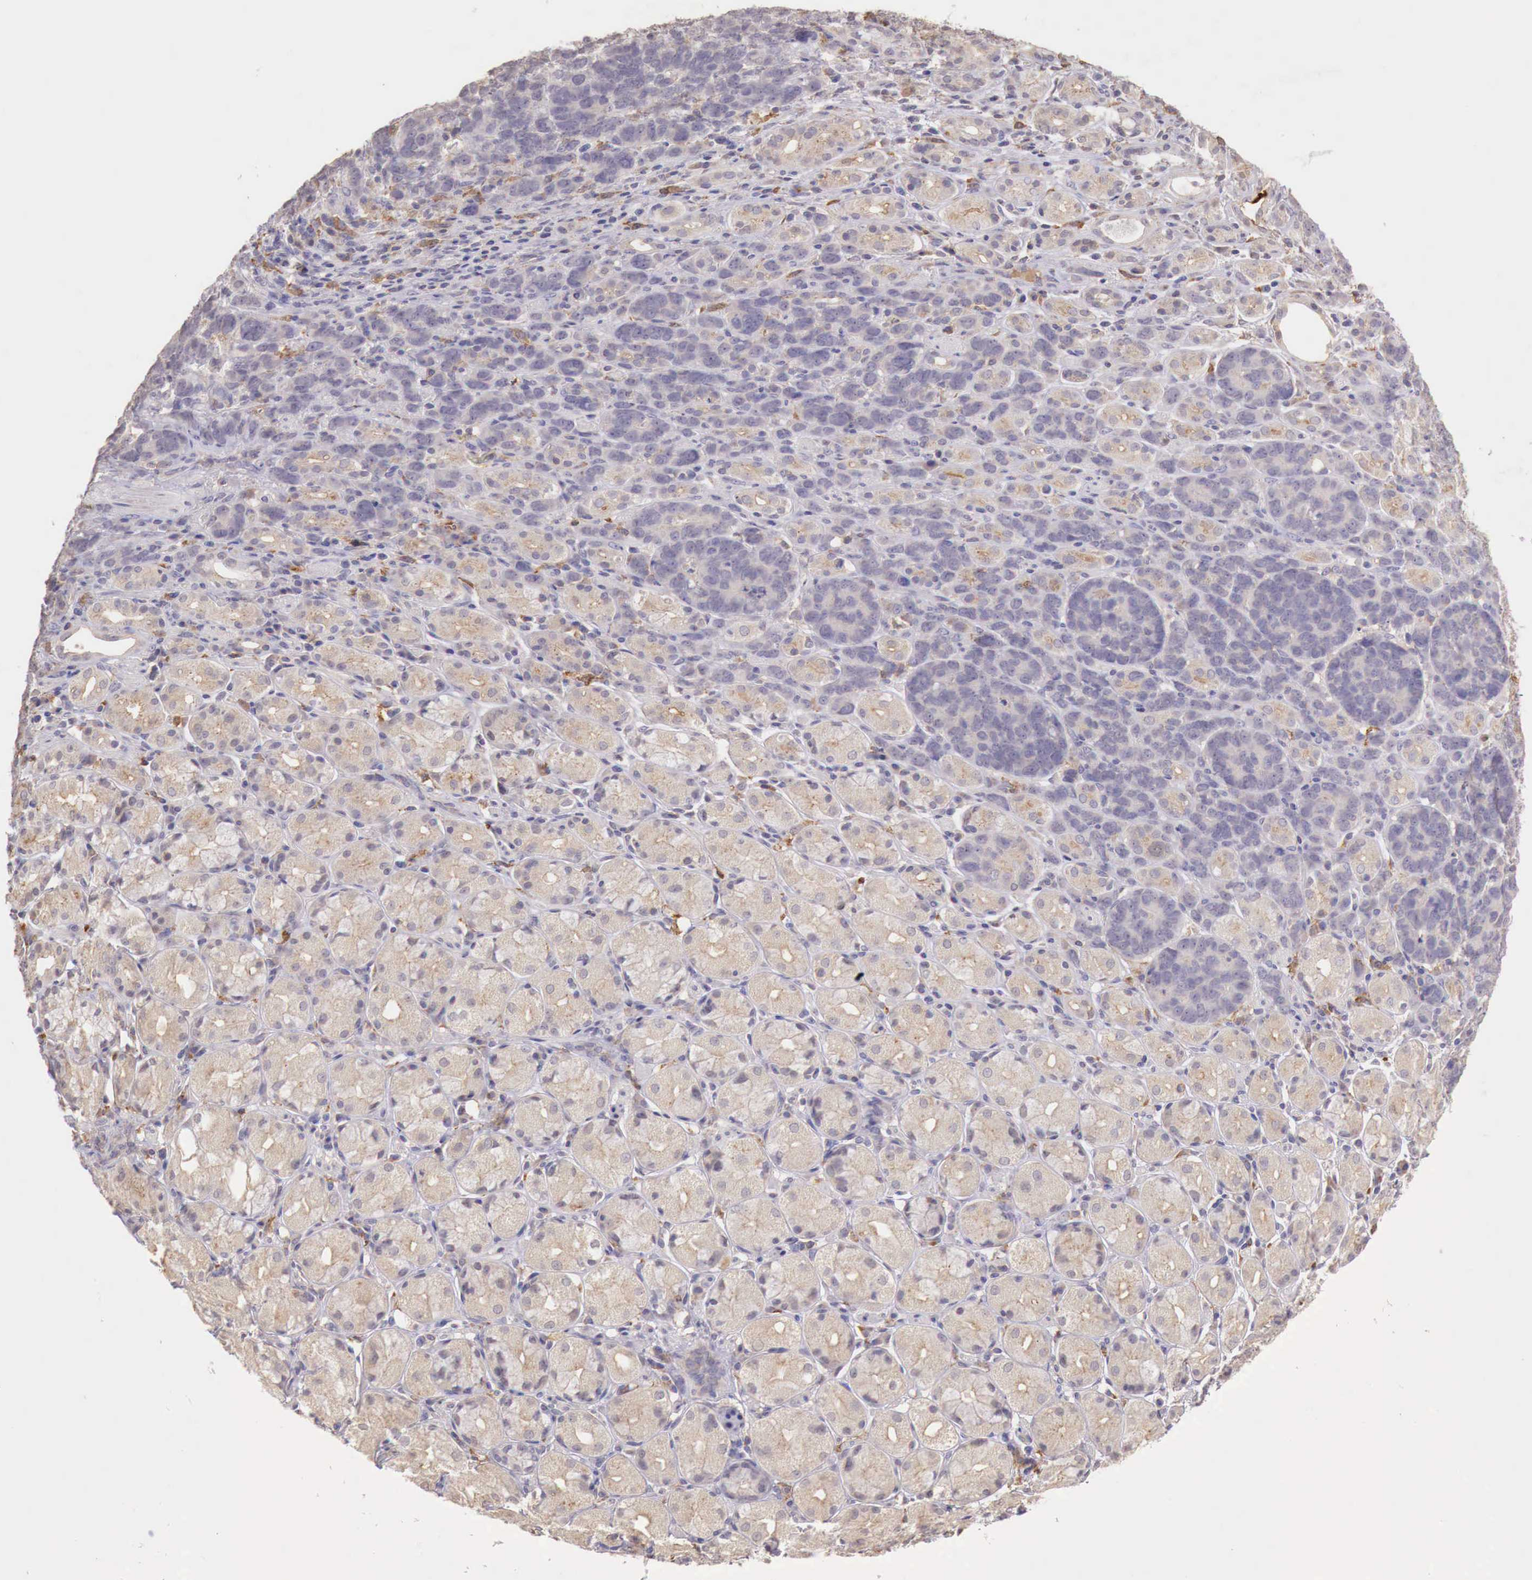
{"staining": {"intensity": "negative", "quantity": "none", "location": "none"}, "tissue": "stomach cancer", "cell_type": "Tumor cells", "image_type": "cancer", "snomed": [{"axis": "morphology", "description": "Adenocarcinoma, NOS"}, {"axis": "topography", "description": "Stomach, upper"}], "caption": "This is an immunohistochemistry (IHC) histopathology image of stomach adenocarcinoma. There is no expression in tumor cells.", "gene": "CHRDL1", "patient": {"sex": "male", "age": 71}}